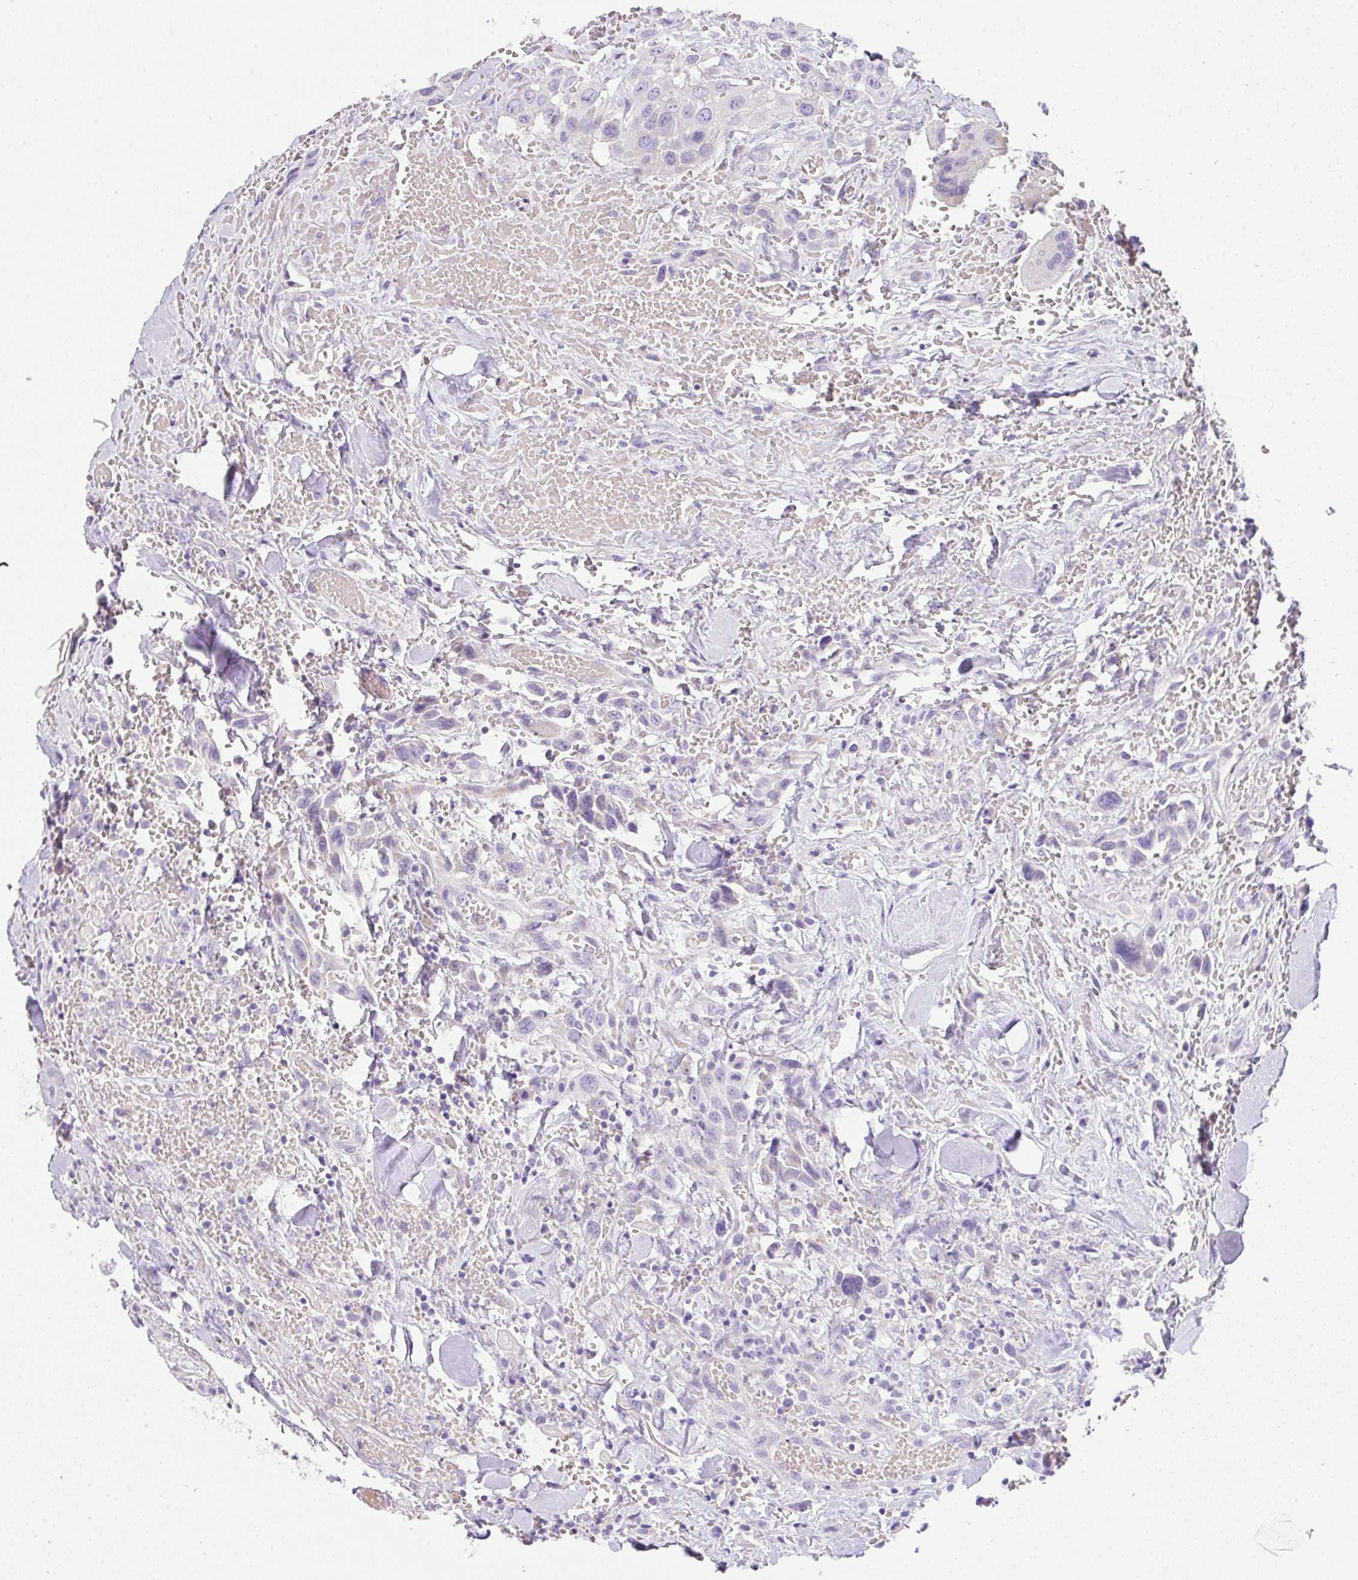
{"staining": {"intensity": "negative", "quantity": "none", "location": "none"}, "tissue": "head and neck cancer", "cell_type": "Tumor cells", "image_type": "cancer", "snomed": [{"axis": "morphology", "description": "Squamous cell carcinoma, NOS"}, {"axis": "topography", "description": "Head-Neck"}], "caption": "Image shows no significant protein expression in tumor cells of head and neck cancer (squamous cell carcinoma).", "gene": "DTX4", "patient": {"sex": "male", "age": 81}}